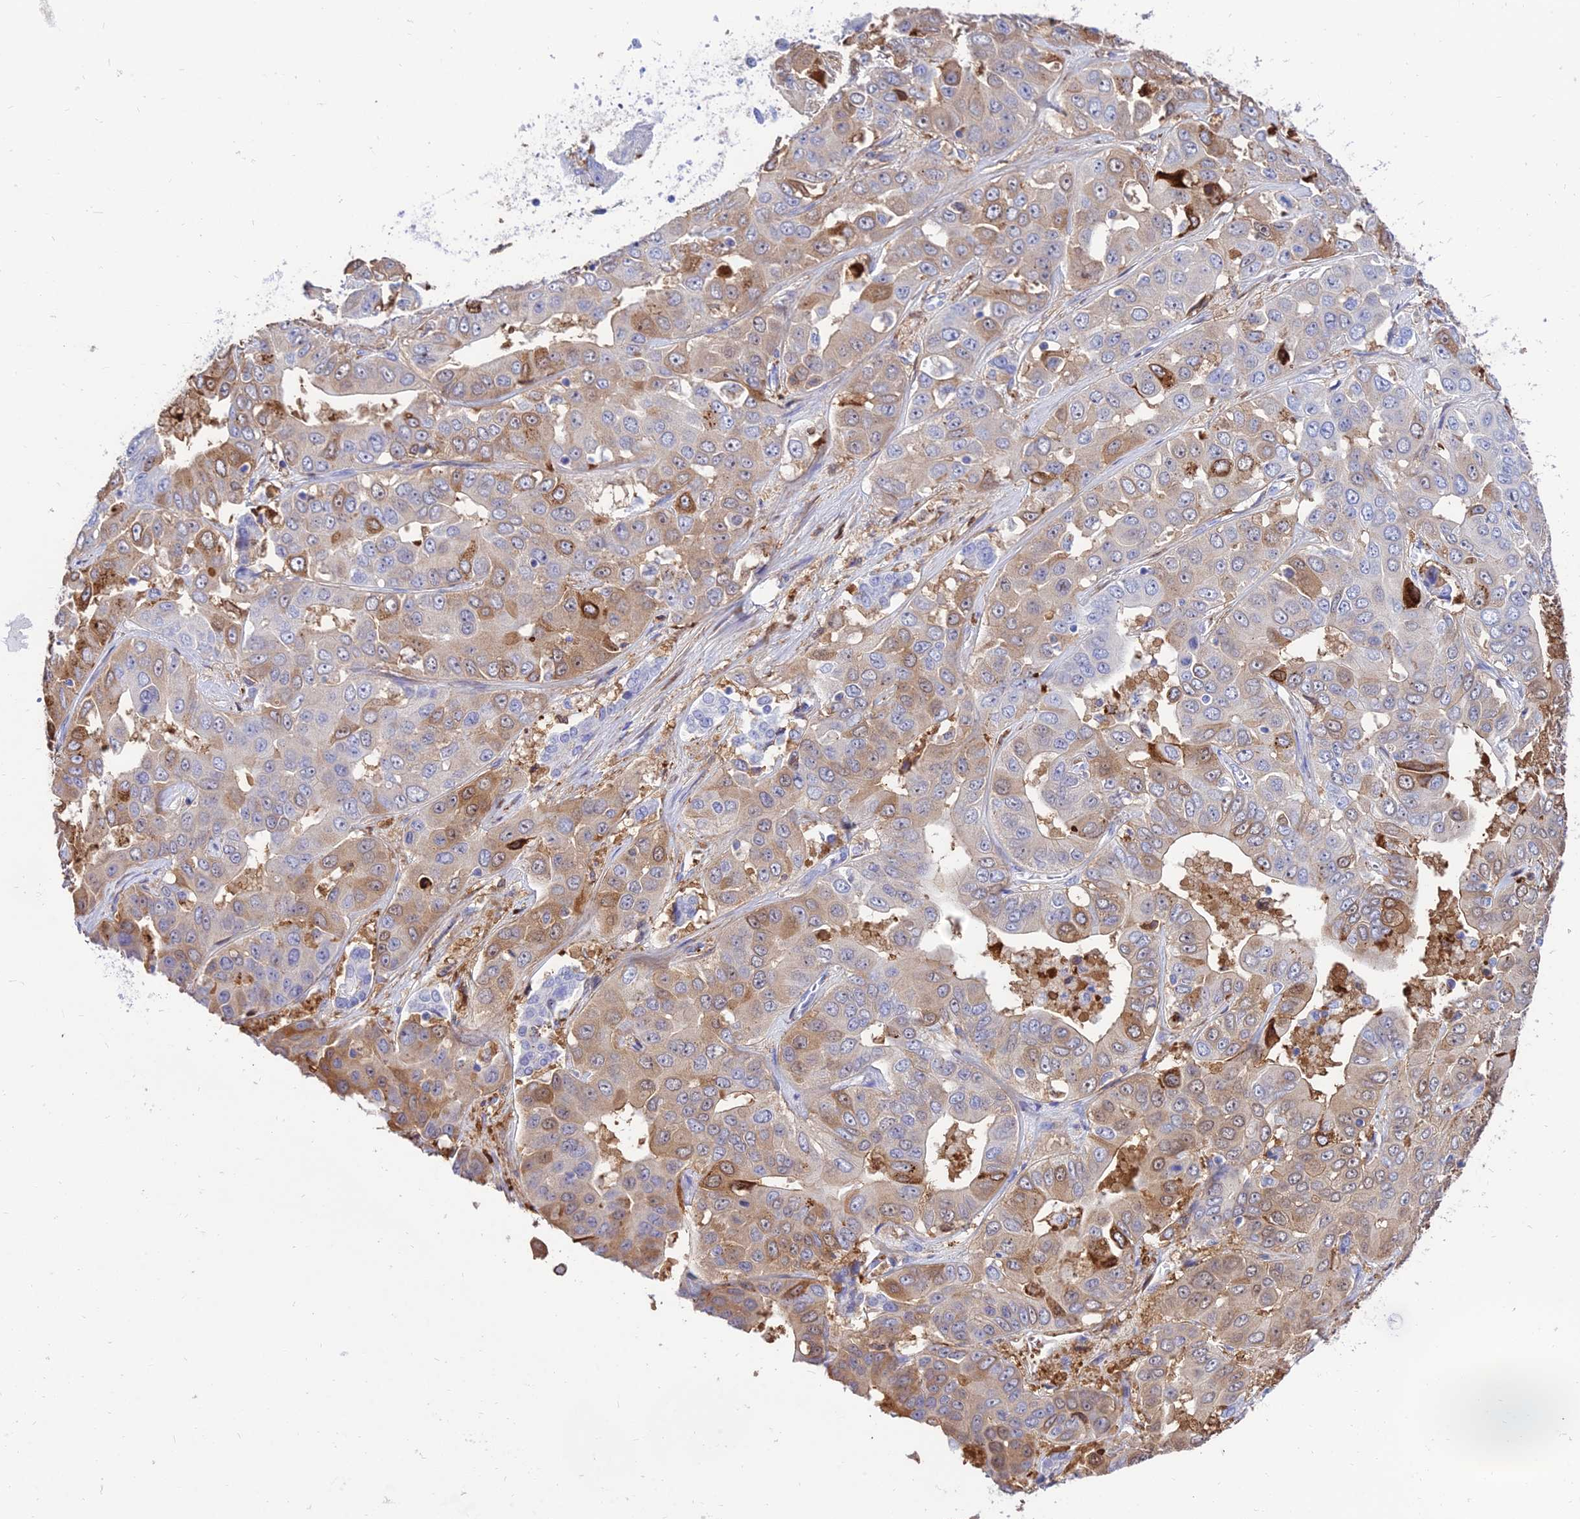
{"staining": {"intensity": "moderate", "quantity": "25%-75%", "location": "cytoplasmic/membranous"}, "tissue": "liver cancer", "cell_type": "Tumor cells", "image_type": "cancer", "snomed": [{"axis": "morphology", "description": "Cholangiocarcinoma"}, {"axis": "topography", "description": "Liver"}], "caption": "The histopathology image reveals a brown stain indicating the presence of a protein in the cytoplasmic/membranous of tumor cells in cholangiocarcinoma (liver).", "gene": "SREK1IP1", "patient": {"sex": "female", "age": 52}}